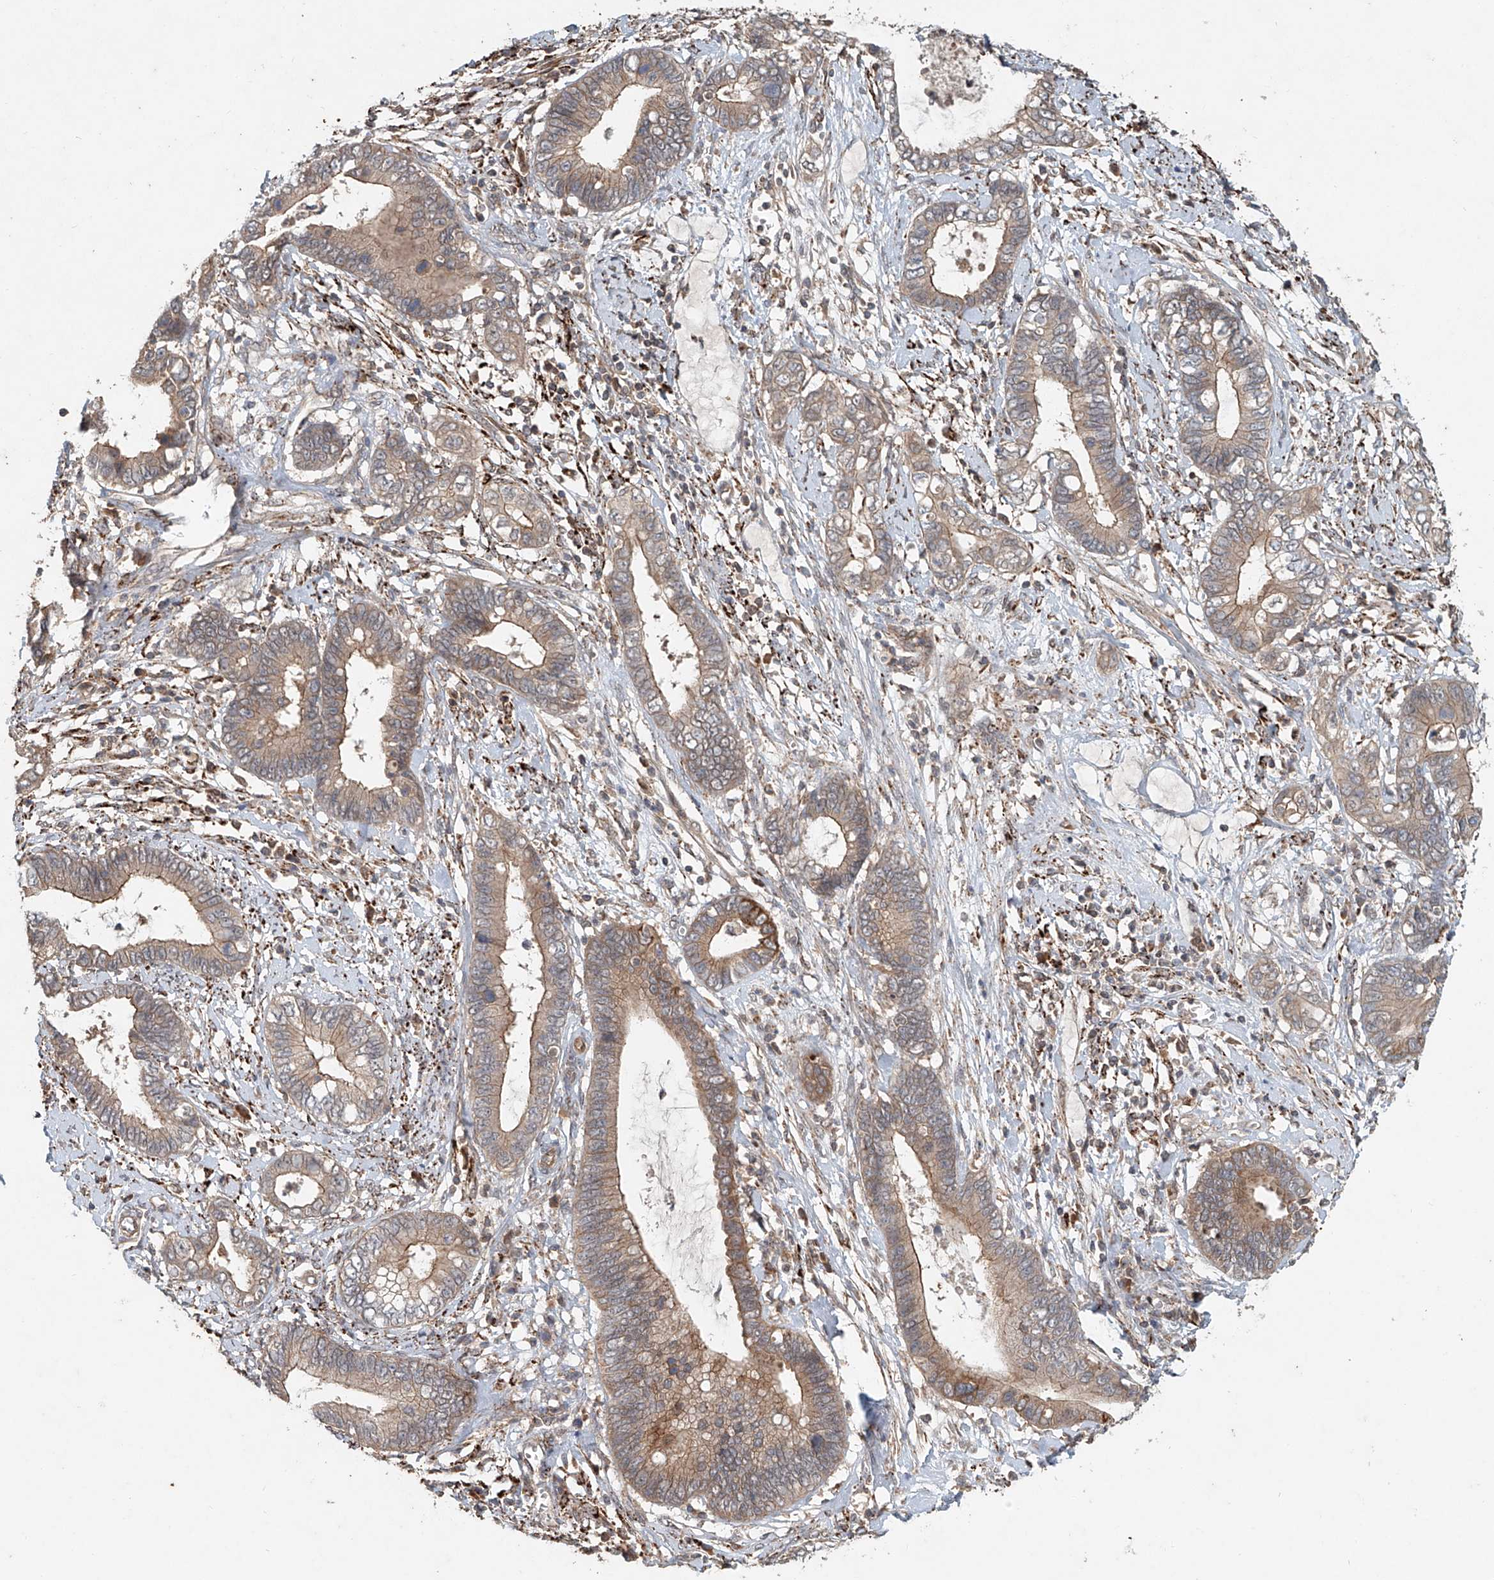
{"staining": {"intensity": "moderate", "quantity": ">75%", "location": "cytoplasmic/membranous"}, "tissue": "cervical cancer", "cell_type": "Tumor cells", "image_type": "cancer", "snomed": [{"axis": "morphology", "description": "Adenocarcinoma, NOS"}, {"axis": "topography", "description": "Cervix"}], "caption": "Immunohistochemistry (IHC) (DAB) staining of cervical cancer reveals moderate cytoplasmic/membranous protein positivity in about >75% of tumor cells.", "gene": "IER5", "patient": {"sex": "female", "age": 44}}